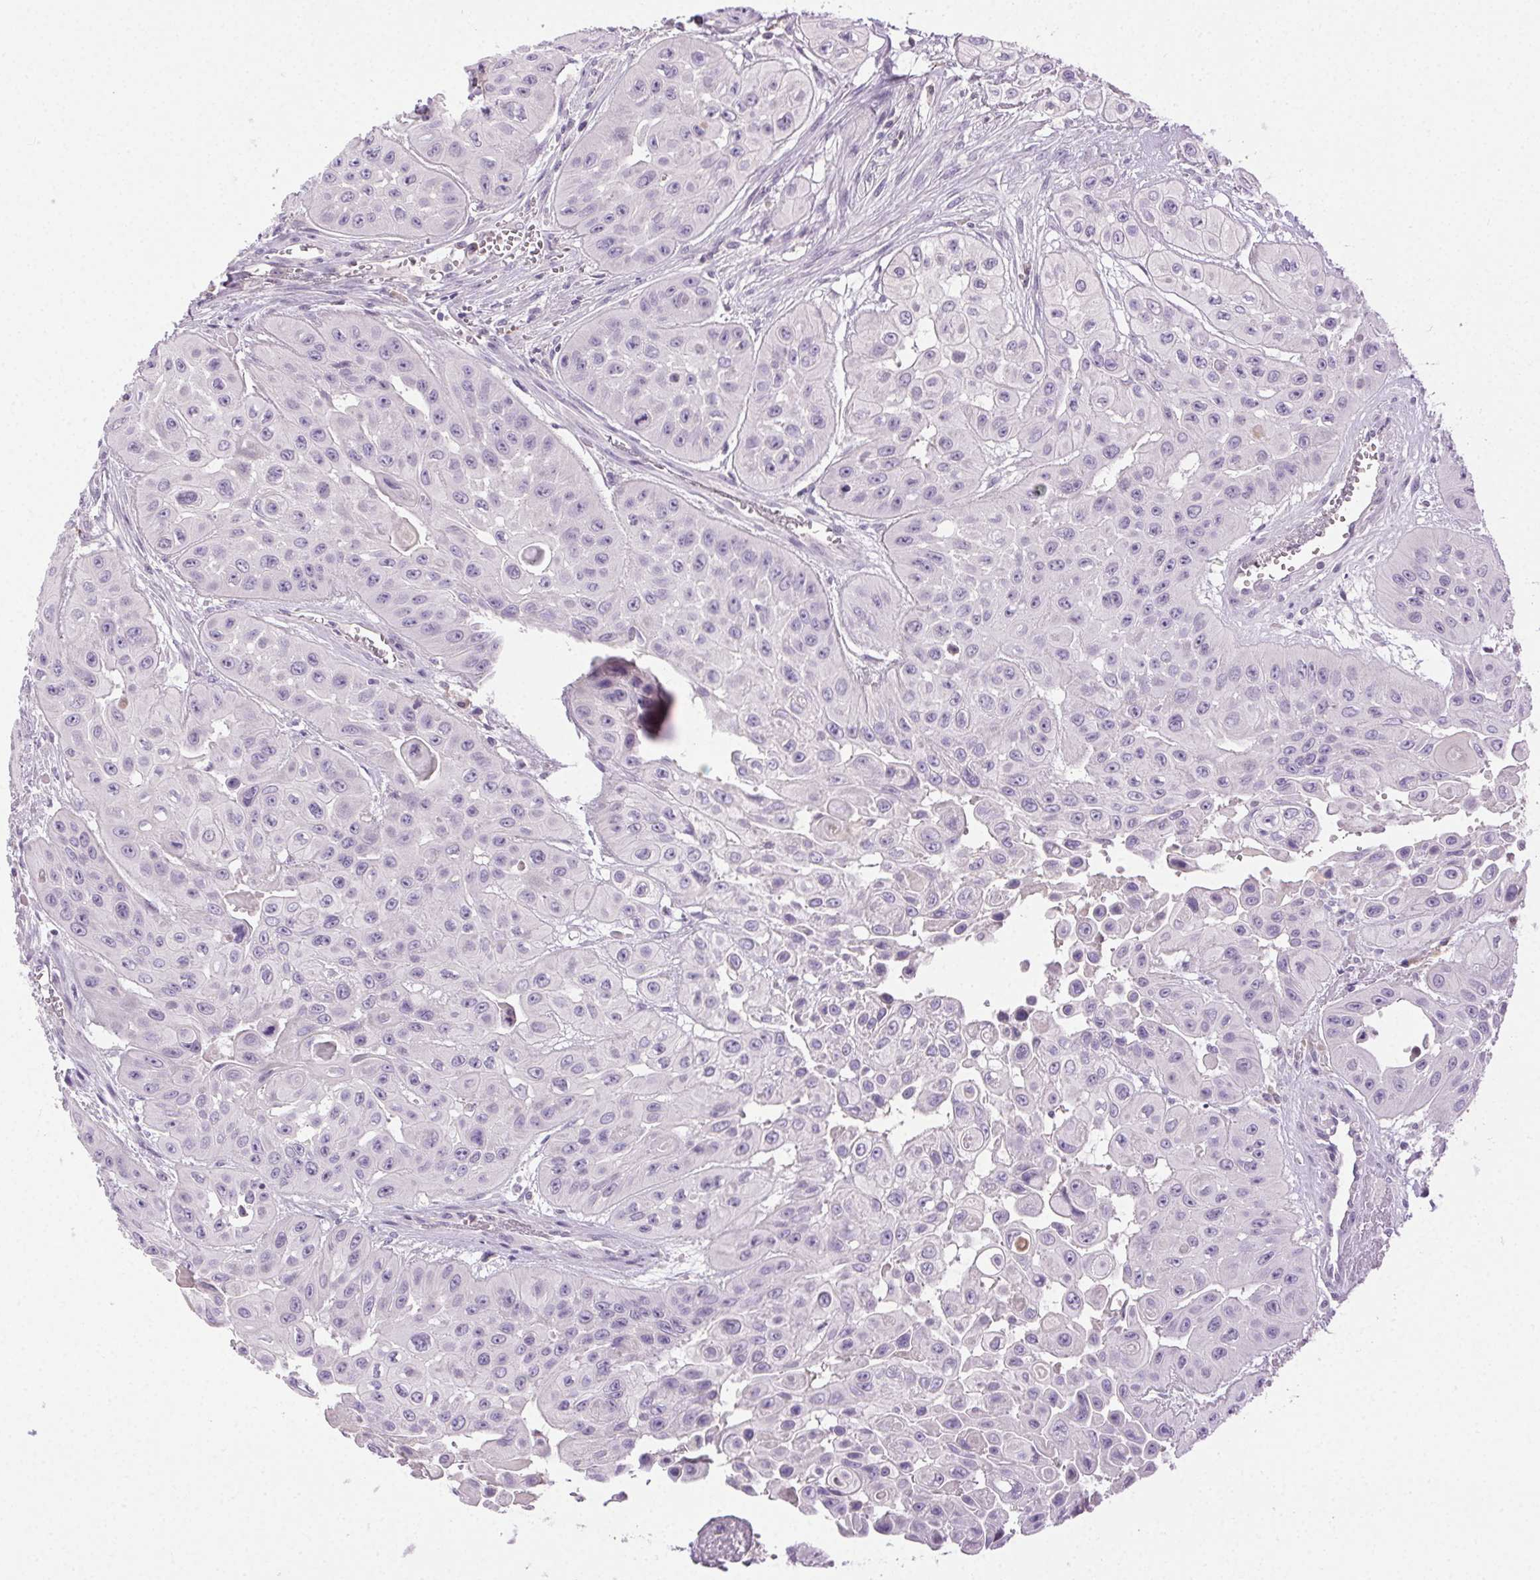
{"staining": {"intensity": "negative", "quantity": "none", "location": "none"}, "tissue": "head and neck cancer", "cell_type": "Tumor cells", "image_type": "cancer", "snomed": [{"axis": "morphology", "description": "Adenocarcinoma, NOS"}, {"axis": "topography", "description": "Head-Neck"}], "caption": "This is an immunohistochemistry photomicrograph of human adenocarcinoma (head and neck). There is no staining in tumor cells.", "gene": "BPIFB2", "patient": {"sex": "male", "age": 73}}